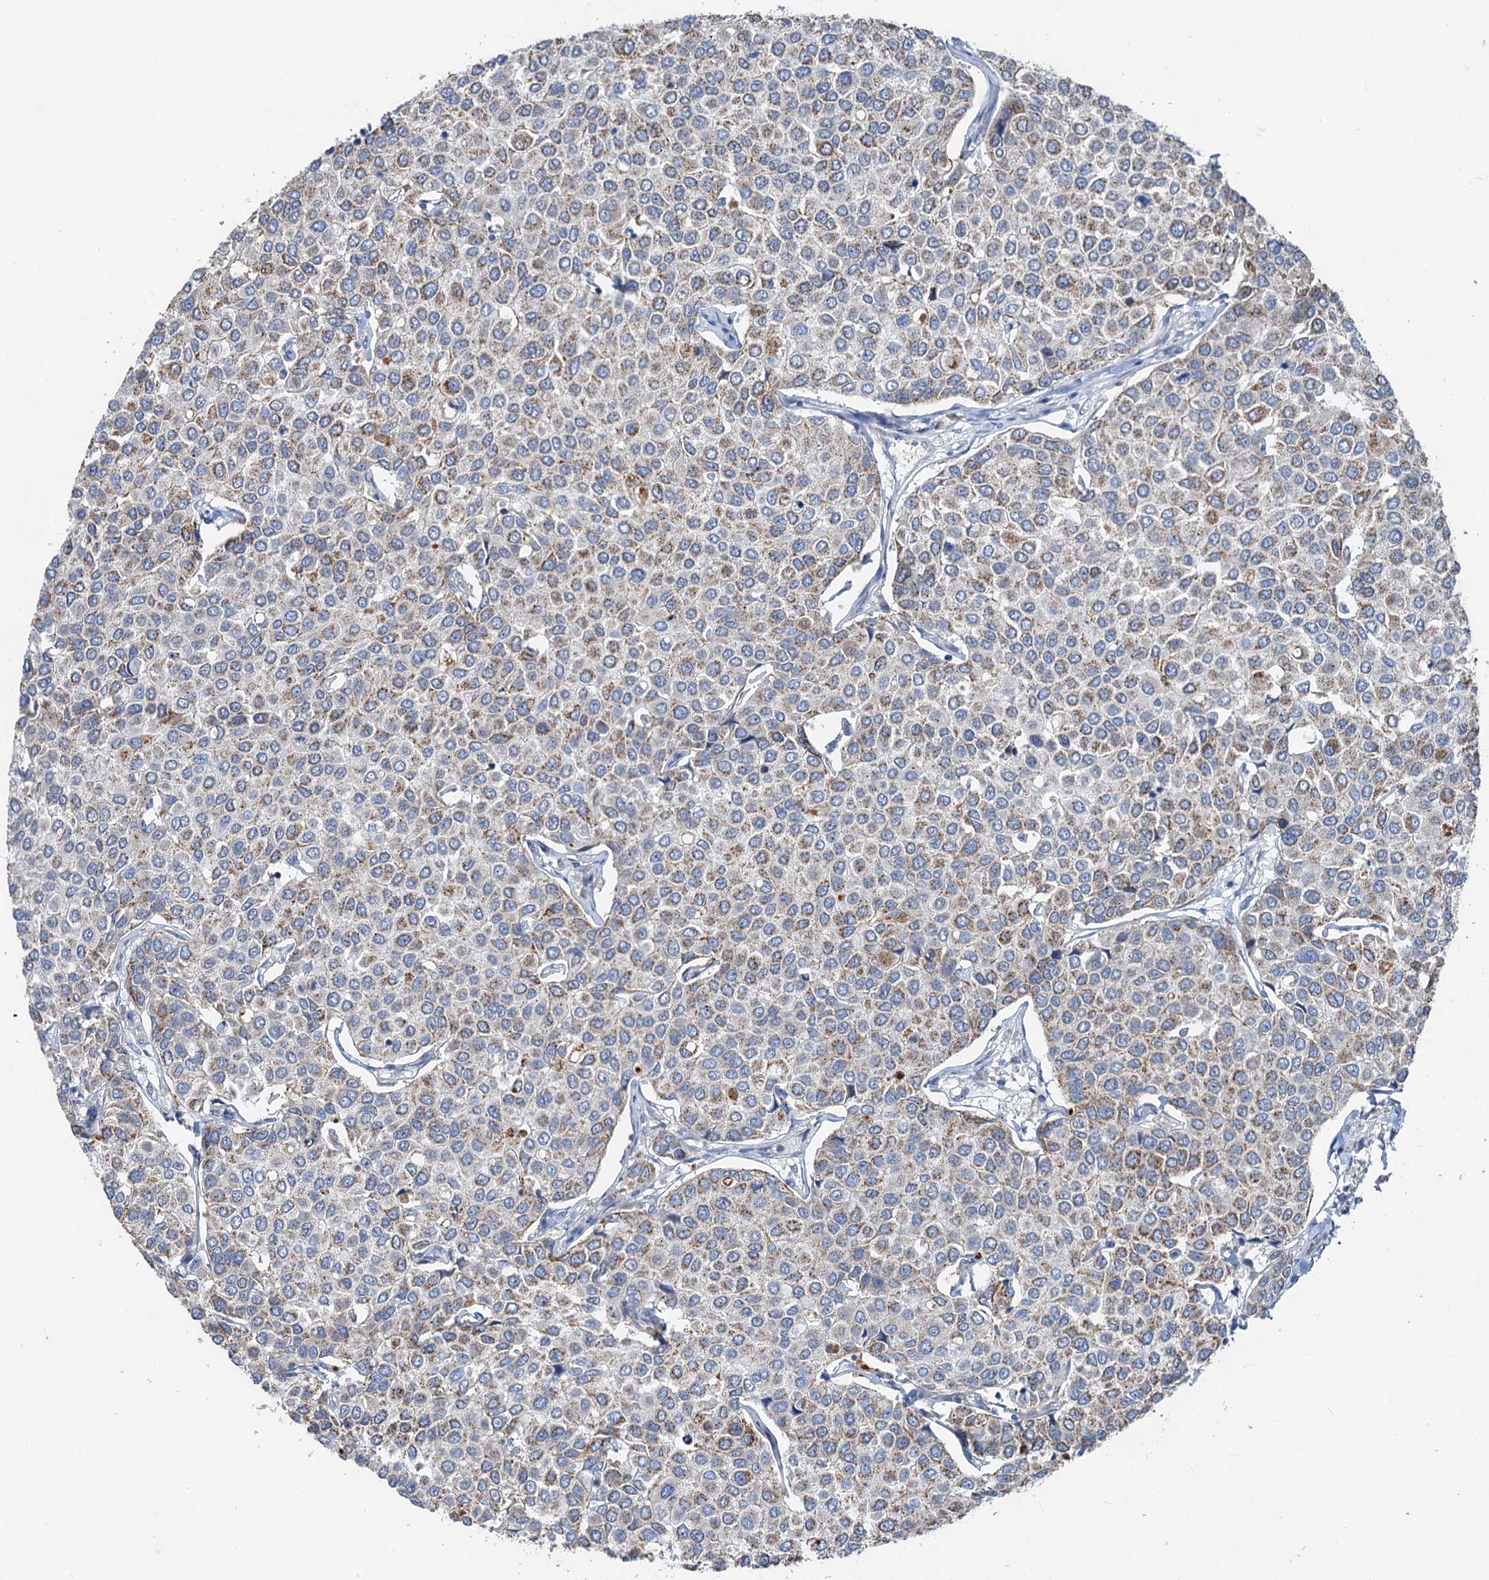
{"staining": {"intensity": "moderate", "quantity": "25%-75%", "location": "cytoplasmic/membranous"}, "tissue": "breast cancer", "cell_type": "Tumor cells", "image_type": "cancer", "snomed": [{"axis": "morphology", "description": "Duct carcinoma"}, {"axis": "topography", "description": "Breast"}], "caption": "Protein analysis of infiltrating ductal carcinoma (breast) tissue demonstrates moderate cytoplasmic/membranous positivity in about 25%-75% of tumor cells.", "gene": "ANKRD26", "patient": {"sex": "female", "age": 55}}